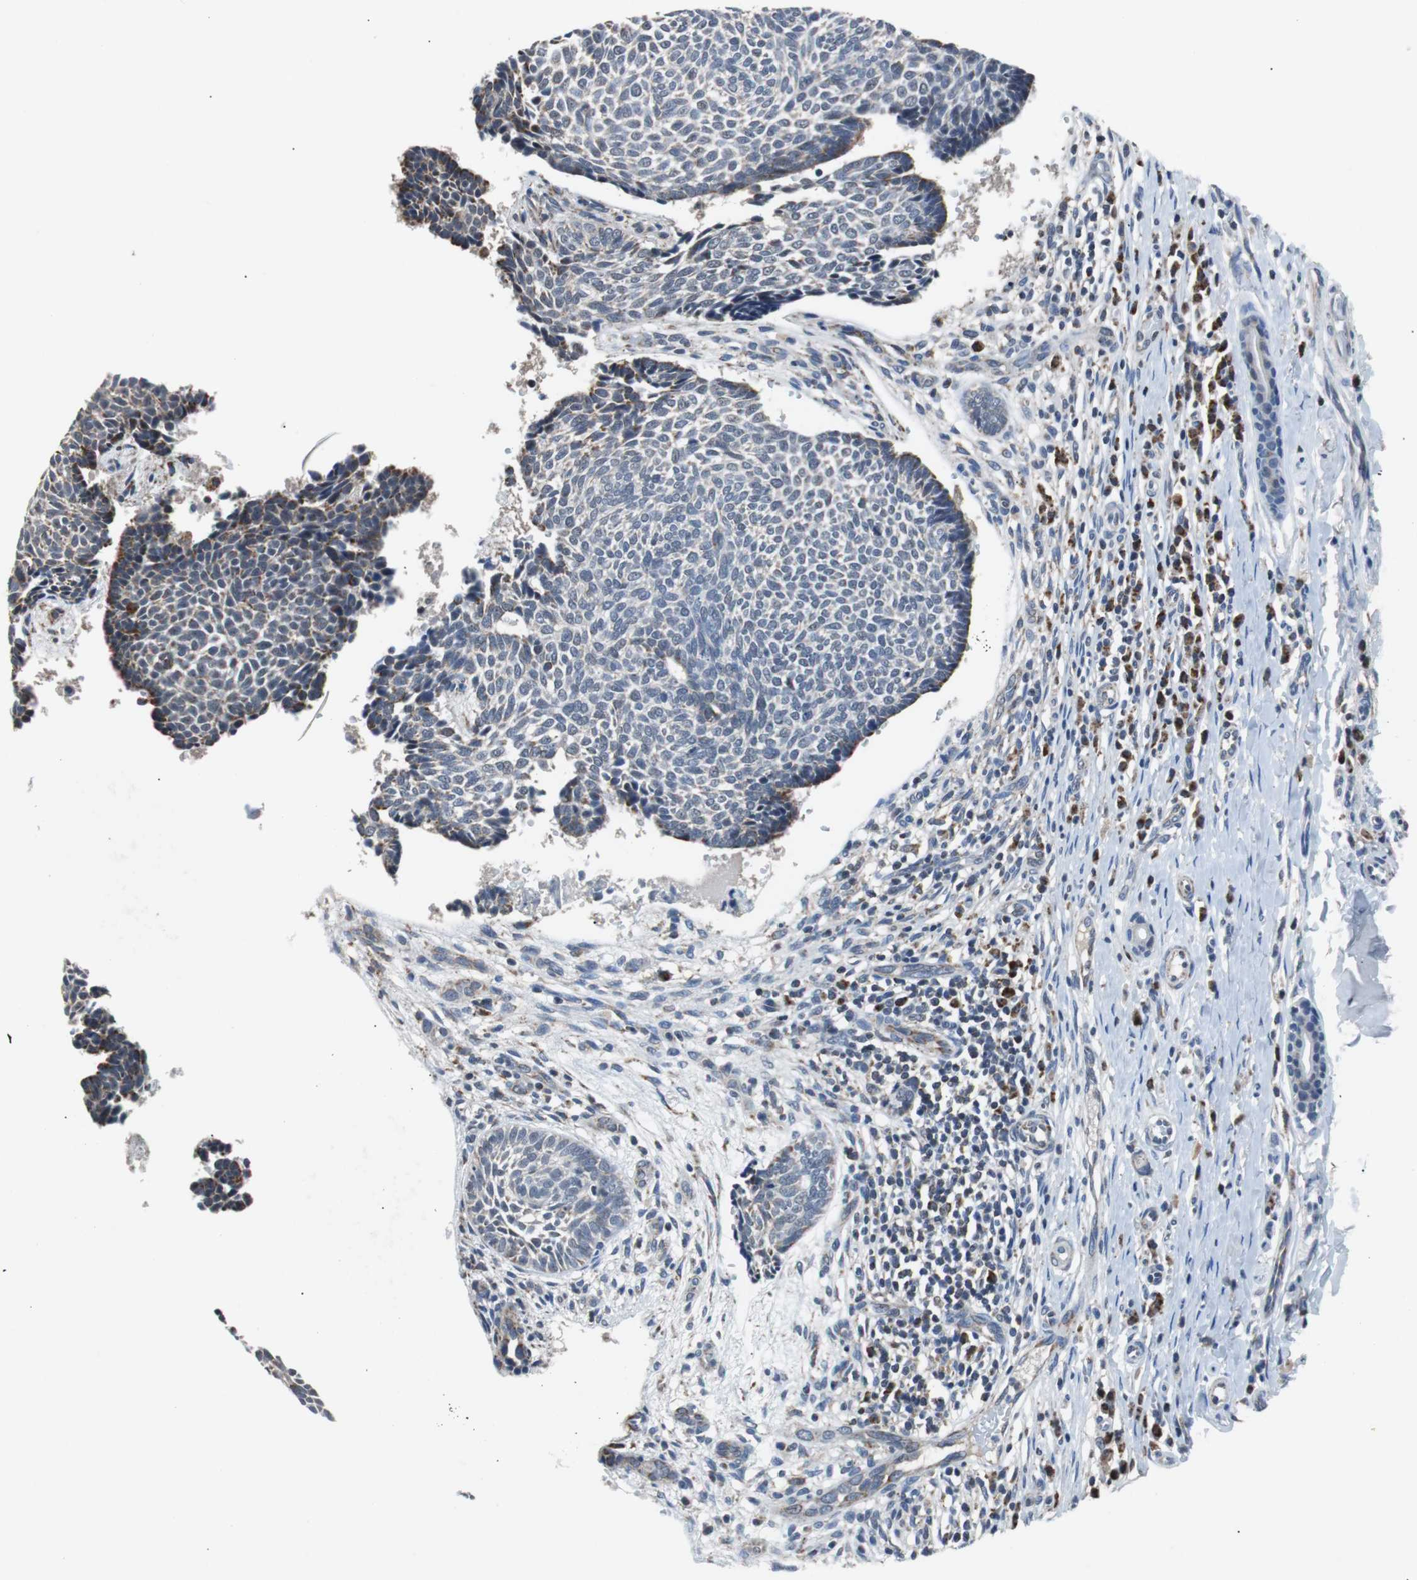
{"staining": {"intensity": "strong", "quantity": "<25%", "location": "cytoplasmic/membranous"}, "tissue": "skin cancer", "cell_type": "Tumor cells", "image_type": "cancer", "snomed": [{"axis": "morphology", "description": "Normal tissue, NOS"}, {"axis": "morphology", "description": "Basal cell carcinoma"}, {"axis": "topography", "description": "Skin"}], "caption": "Immunohistochemical staining of human skin basal cell carcinoma reveals strong cytoplasmic/membranous protein expression in about <25% of tumor cells. (DAB IHC, brown staining for protein, blue staining for nuclei).", "gene": "PITRM1", "patient": {"sex": "male", "age": 87}}